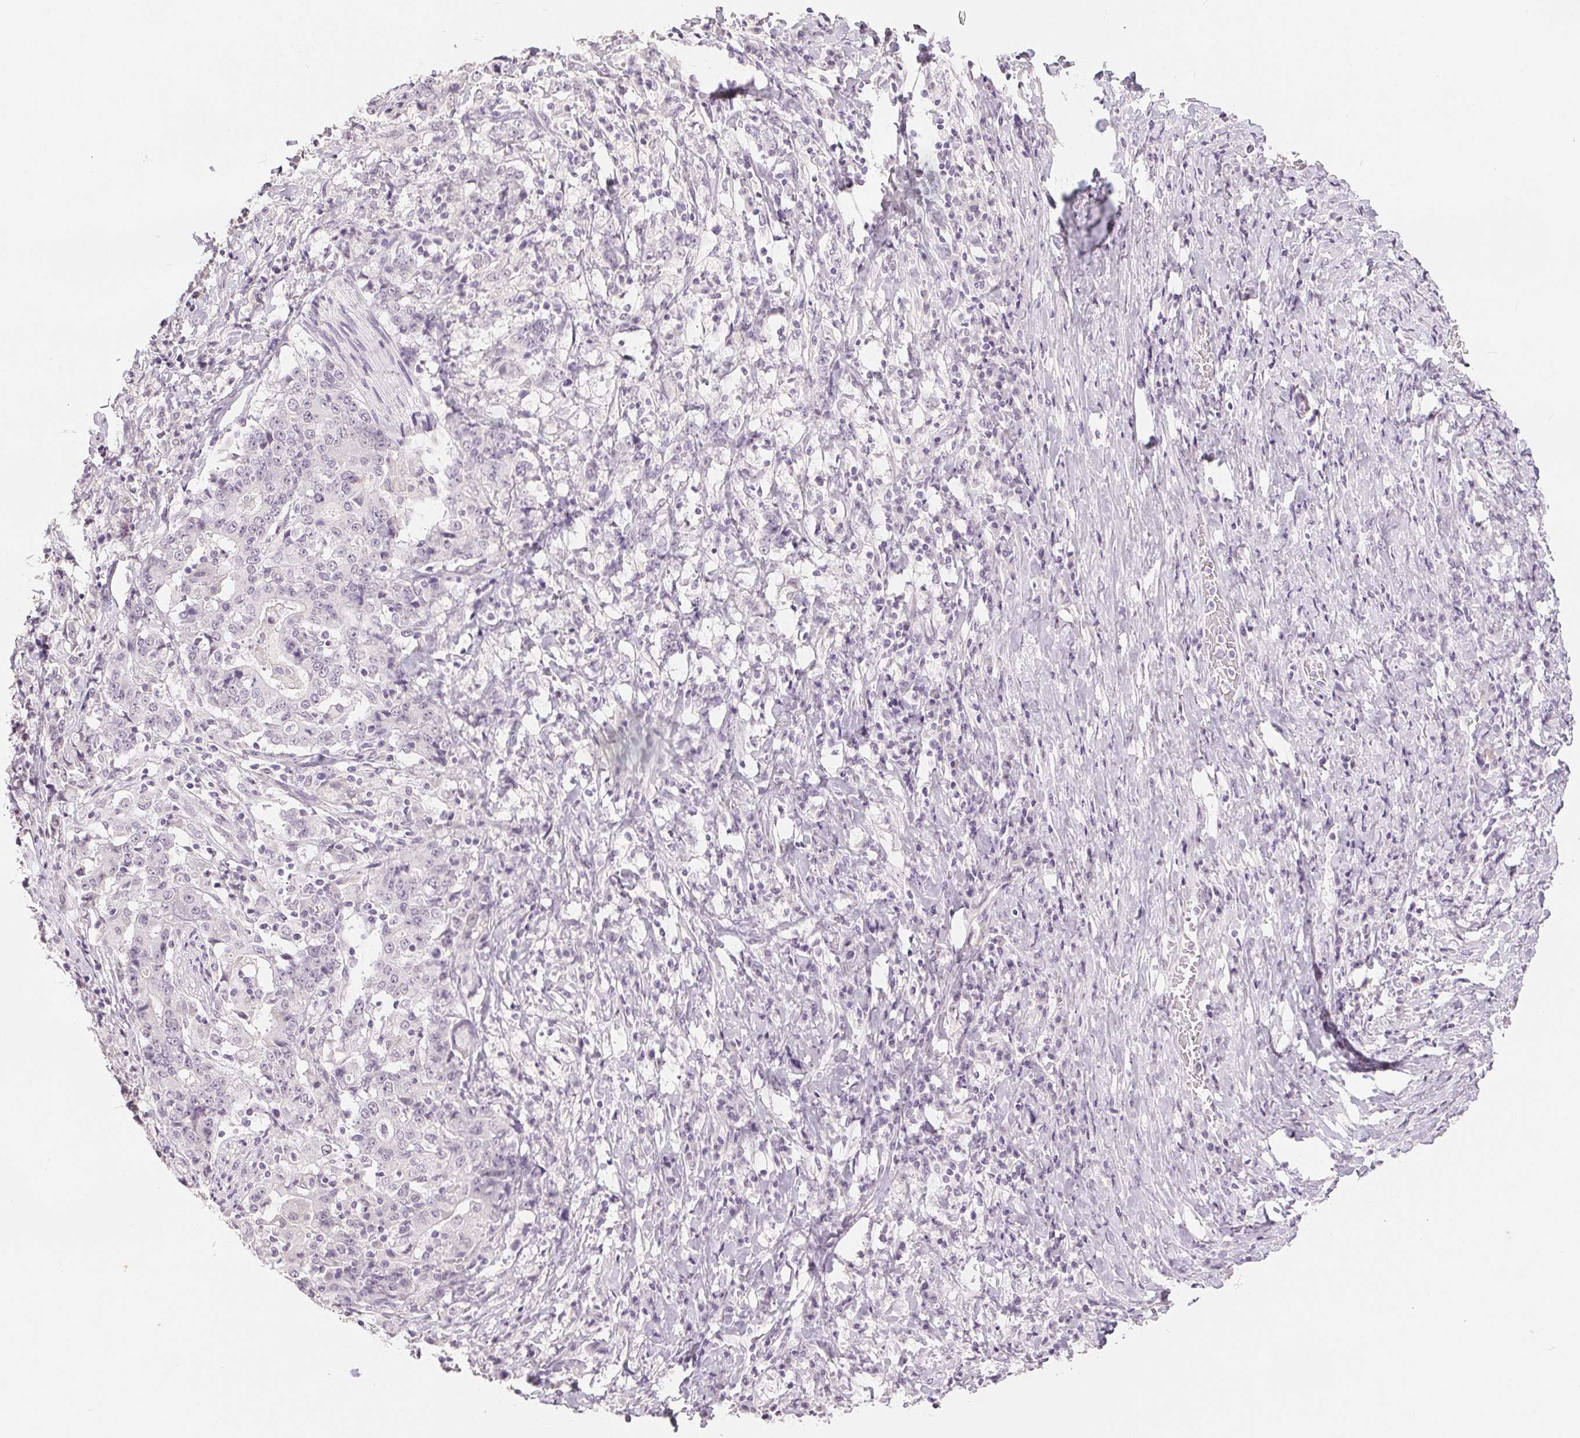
{"staining": {"intensity": "negative", "quantity": "none", "location": "none"}, "tissue": "stomach cancer", "cell_type": "Tumor cells", "image_type": "cancer", "snomed": [{"axis": "morphology", "description": "Normal tissue, NOS"}, {"axis": "morphology", "description": "Adenocarcinoma, NOS"}, {"axis": "topography", "description": "Stomach, upper"}, {"axis": "topography", "description": "Stomach"}], "caption": "IHC micrograph of human adenocarcinoma (stomach) stained for a protein (brown), which reveals no expression in tumor cells.", "gene": "SLC27A5", "patient": {"sex": "male", "age": 59}}